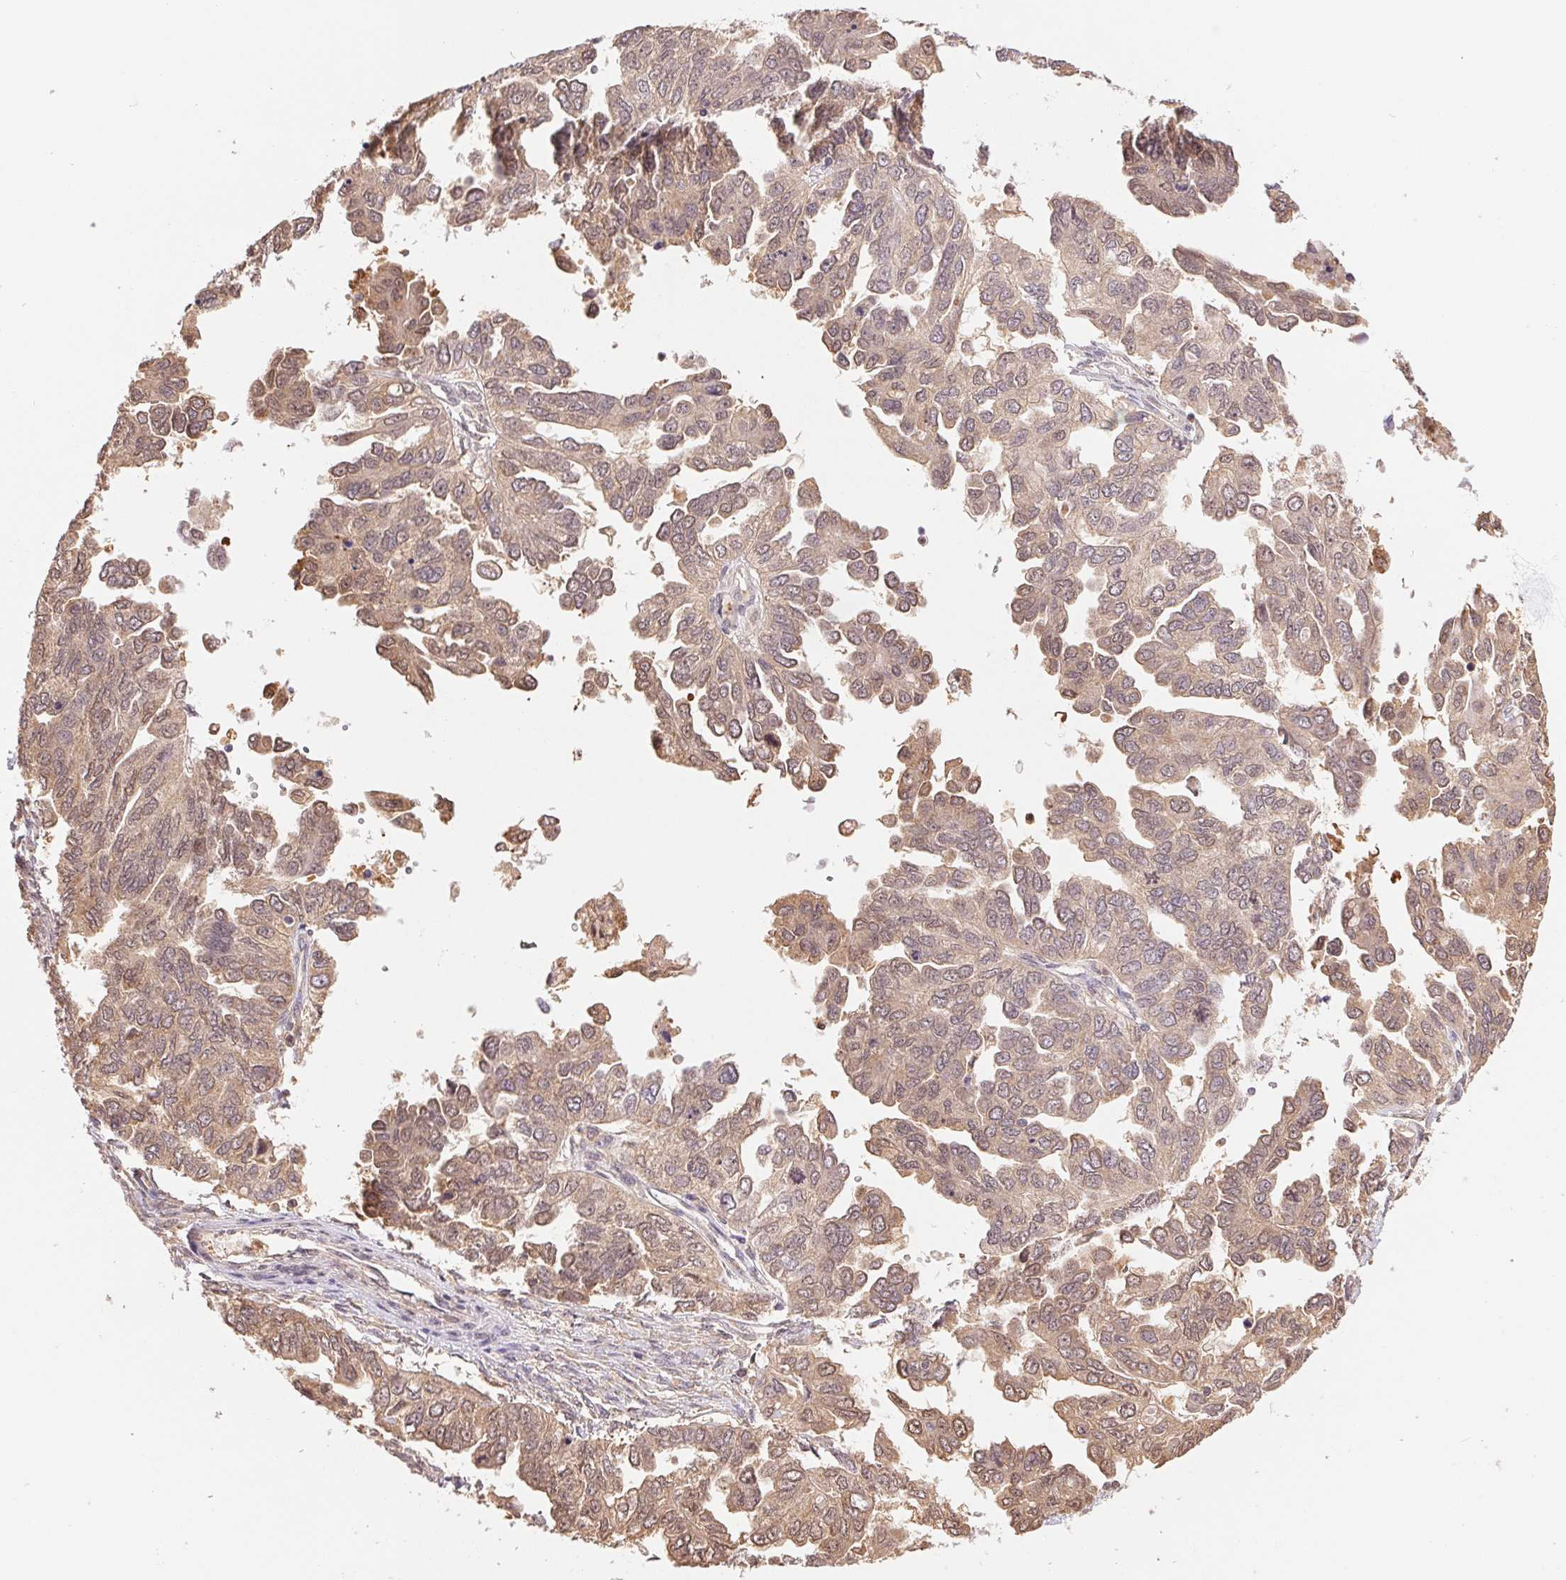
{"staining": {"intensity": "weak", "quantity": ">75%", "location": "cytoplasmic/membranous,nuclear"}, "tissue": "ovarian cancer", "cell_type": "Tumor cells", "image_type": "cancer", "snomed": [{"axis": "morphology", "description": "Cystadenocarcinoma, serous, NOS"}, {"axis": "topography", "description": "Ovary"}], "caption": "Immunohistochemistry (IHC) (DAB (3,3'-diaminobenzidine)) staining of human ovarian serous cystadenocarcinoma shows weak cytoplasmic/membranous and nuclear protein expression in approximately >75% of tumor cells. (IHC, brightfield microscopy, high magnification).", "gene": "CDC123", "patient": {"sex": "female", "age": 53}}